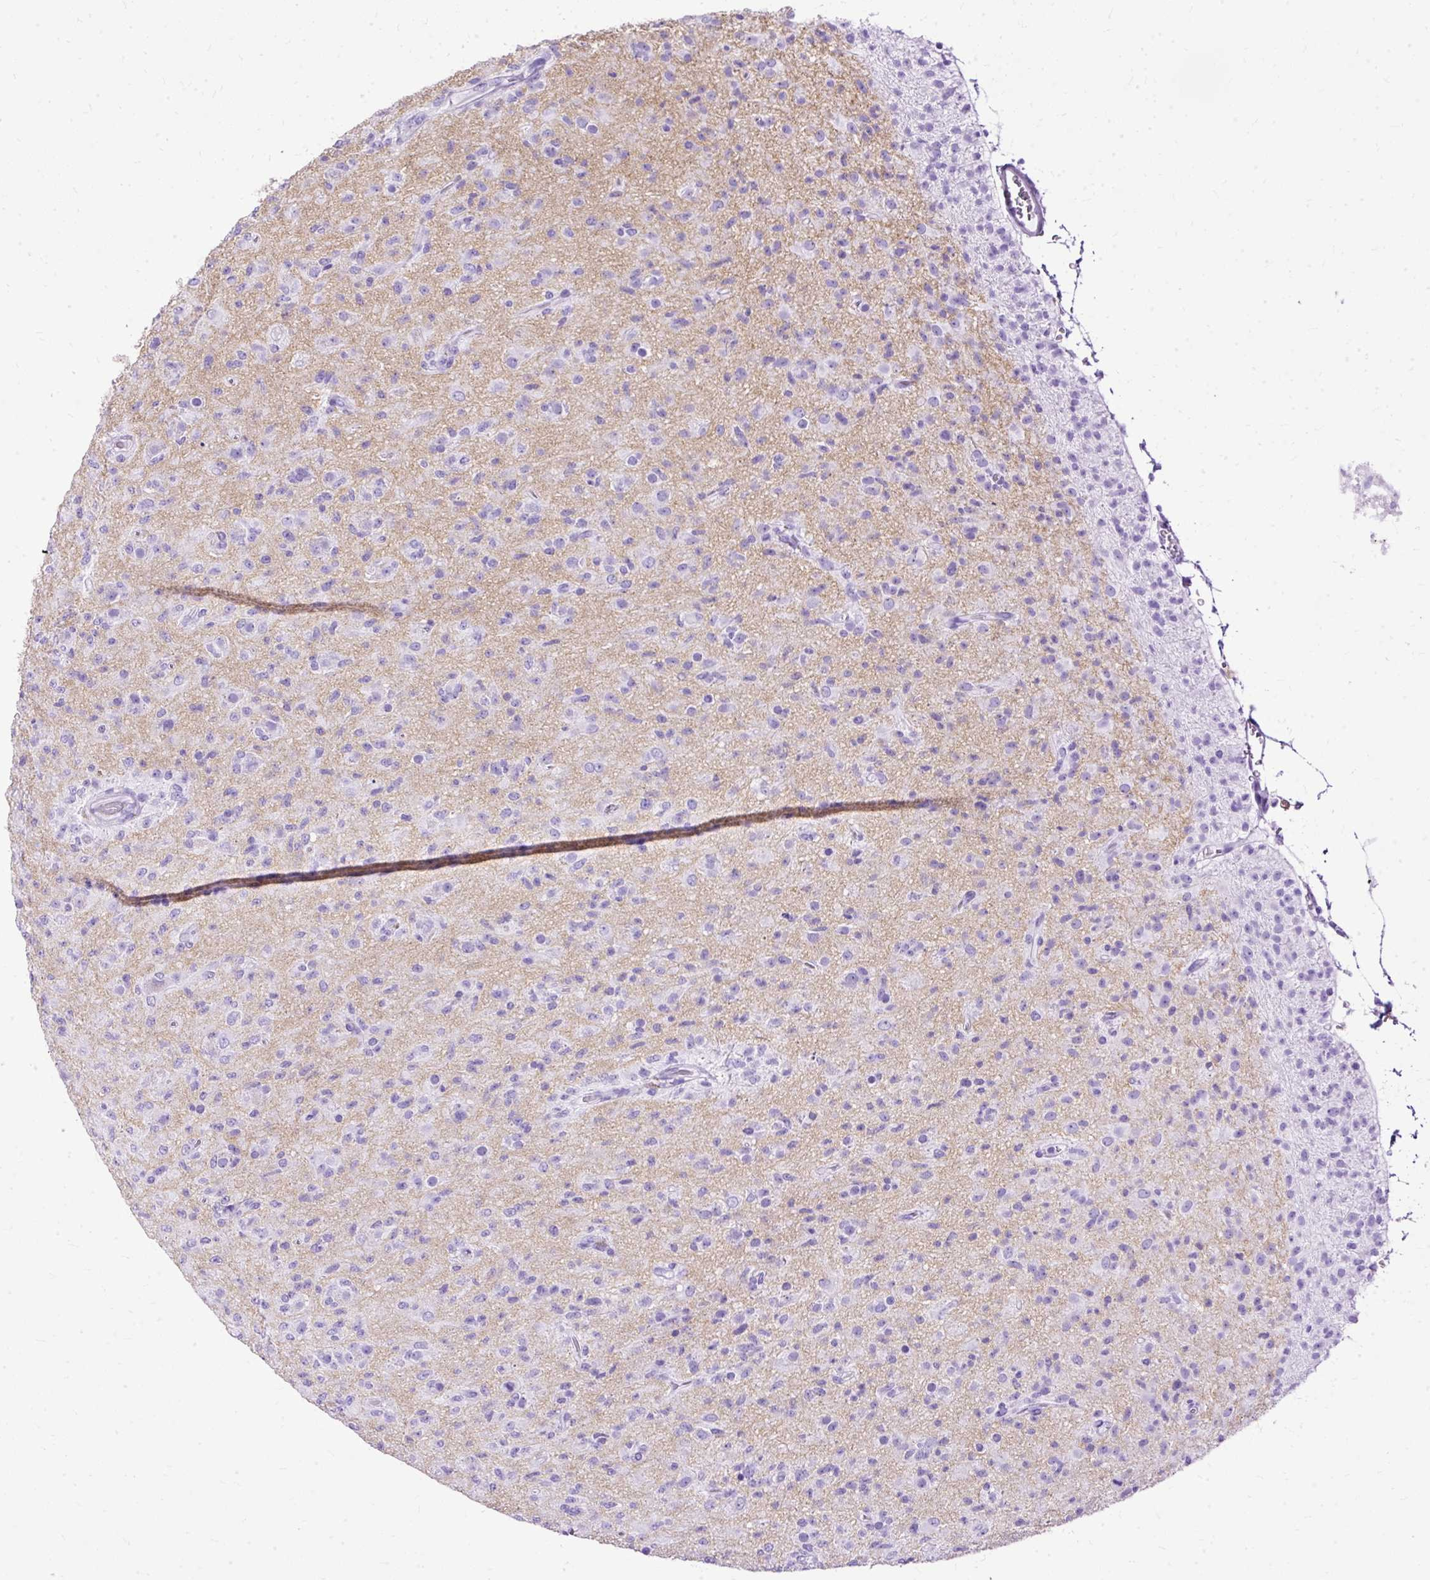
{"staining": {"intensity": "negative", "quantity": "none", "location": "none"}, "tissue": "glioma", "cell_type": "Tumor cells", "image_type": "cancer", "snomed": [{"axis": "morphology", "description": "Glioma, malignant, Low grade"}, {"axis": "topography", "description": "Brain"}], "caption": "Tumor cells show no significant protein expression in glioma.", "gene": "SLC8A2", "patient": {"sex": "male", "age": 65}}